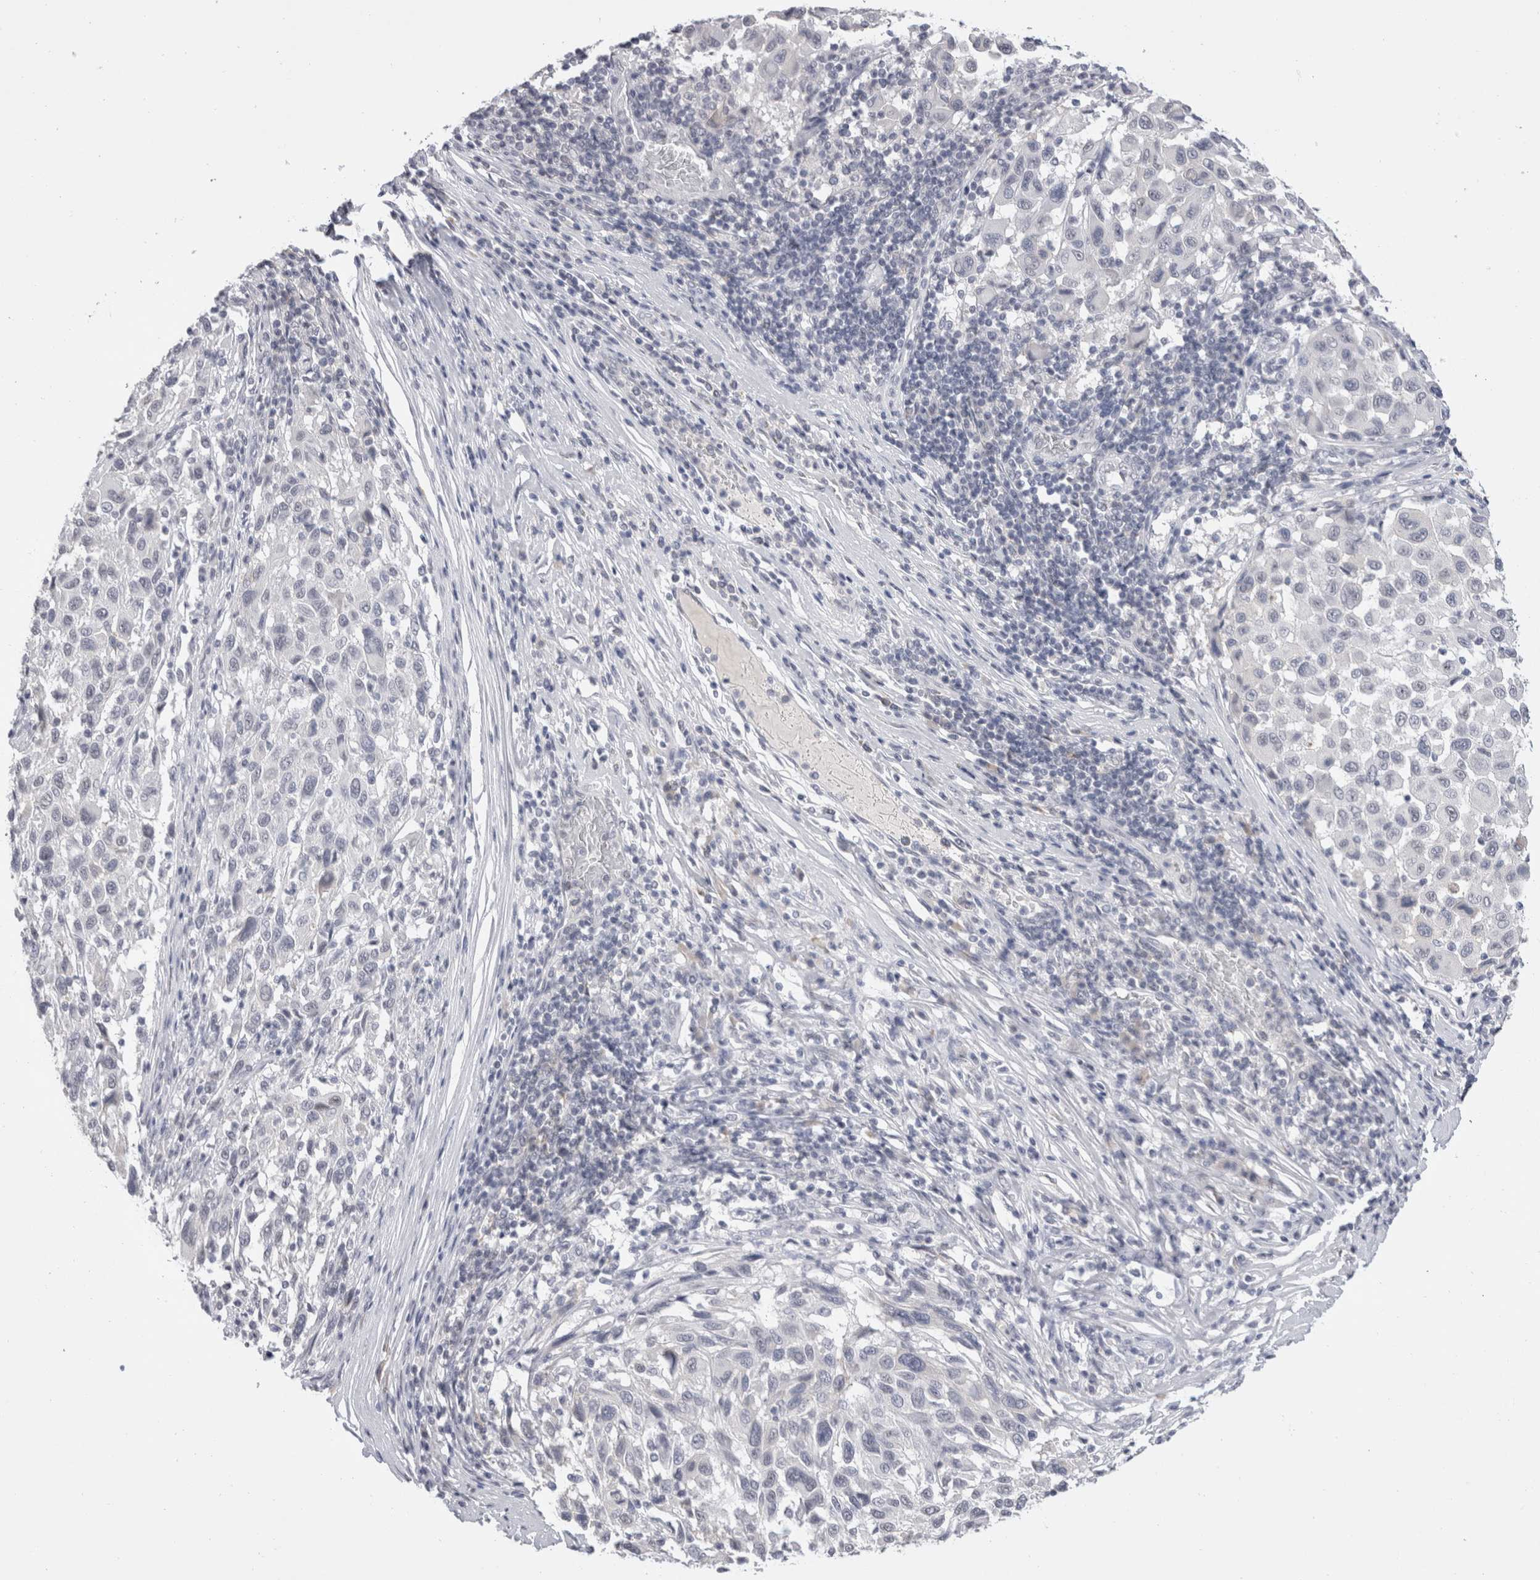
{"staining": {"intensity": "negative", "quantity": "none", "location": "none"}, "tissue": "melanoma", "cell_type": "Tumor cells", "image_type": "cancer", "snomed": [{"axis": "morphology", "description": "Malignant melanoma, Metastatic site"}, {"axis": "topography", "description": "Lymph node"}], "caption": "Tumor cells show no significant staining in malignant melanoma (metastatic site).", "gene": "CADM3", "patient": {"sex": "male", "age": 61}}